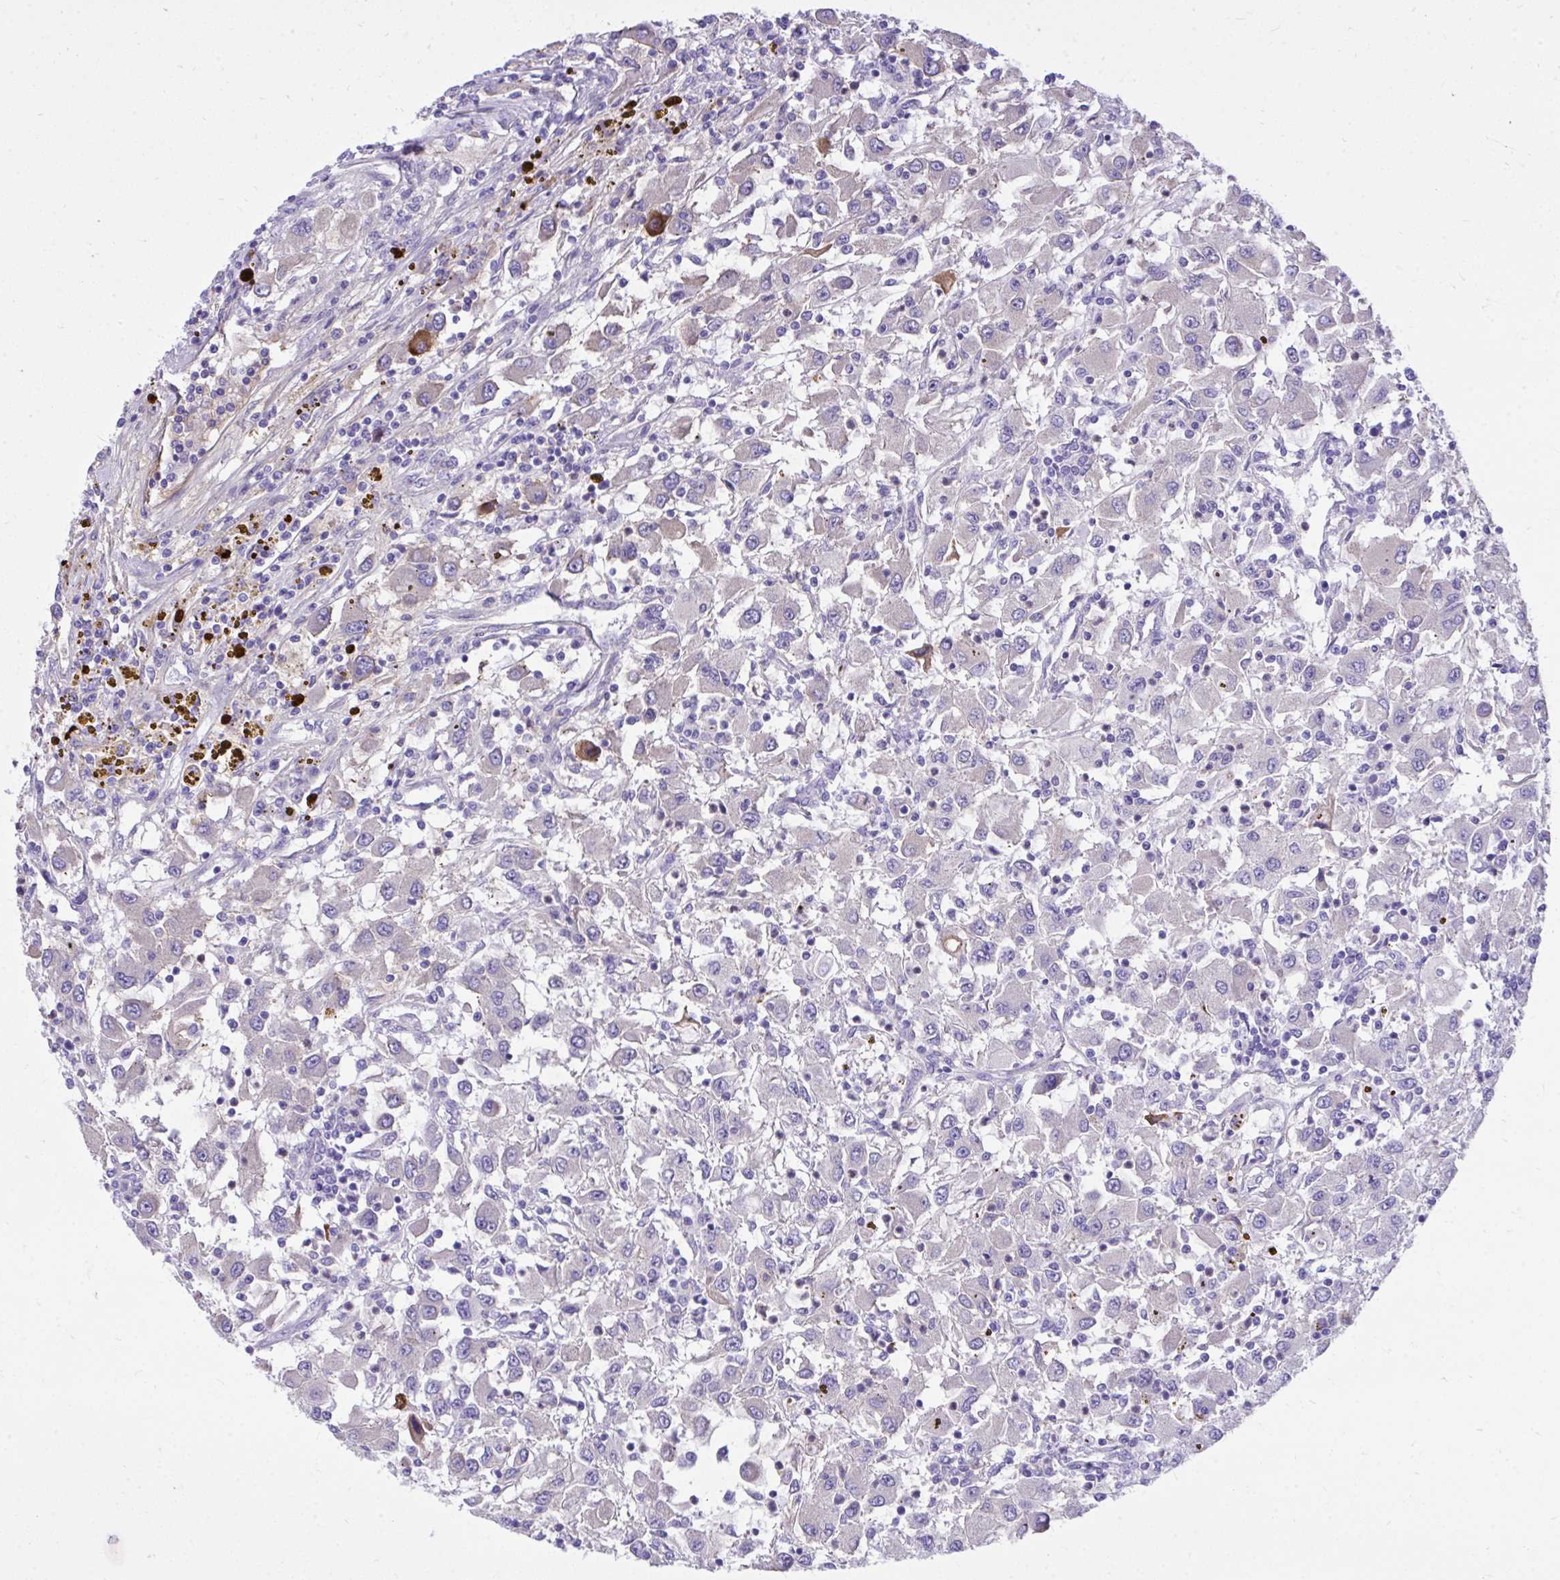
{"staining": {"intensity": "moderate", "quantity": "<25%", "location": "cytoplasmic/membranous"}, "tissue": "renal cancer", "cell_type": "Tumor cells", "image_type": "cancer", "snomed": [{"axis": "morphology", "description": "Adenocarcinoma, NOS"}, {"axis": "topography", "description": "Kidney"}], "caption": "An immunohistochemistry histopathology image of neoplastic tissue is shown. Protein staining in brown shows moderate cytoplasmic/membranous positivity in adenocarcinoma (renal) within tumor cells. Immunohistochemistry stains the protein in brown and the nuclei are stained blue.", "gene": "HRG", "patient": {"sex": "female", "age": 67}}